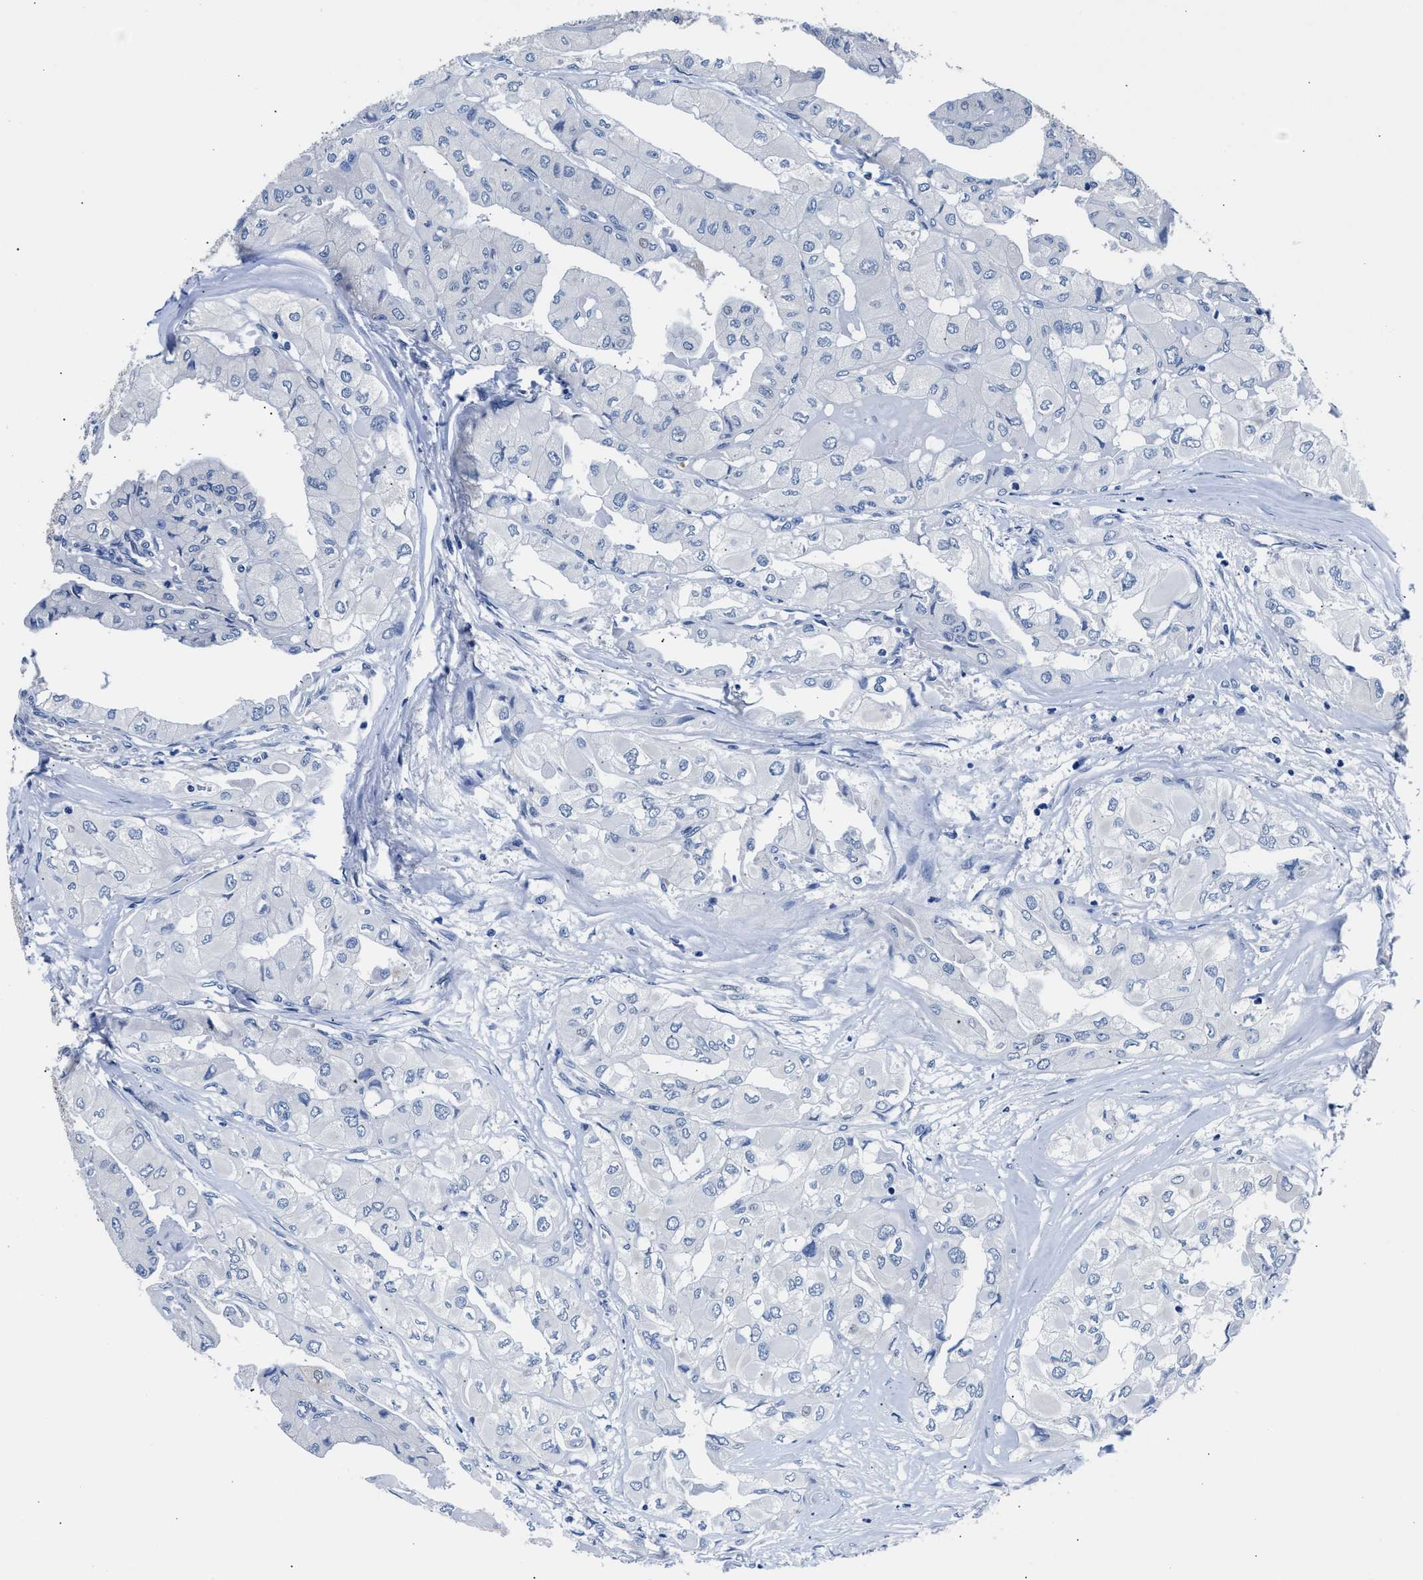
{"staining": {"intensity": "negative", "quantity": "none", "location": "none"}, "tissue": "thyroid cancer", "cell_type": "Tumor cells", "image_type": "cancer", "snomed": [{"axis": "morphology", "description": "Papillary adenocarcinoma, NOS"}, {"axis": "topography", "description": "Thyroid gland"}], "caption": "There is no significant staining in tumor cells of papillary adenocarcinoma (thyroid).", "gene": "GSTM1", "patient": {"sex": "female", "age": 59}}